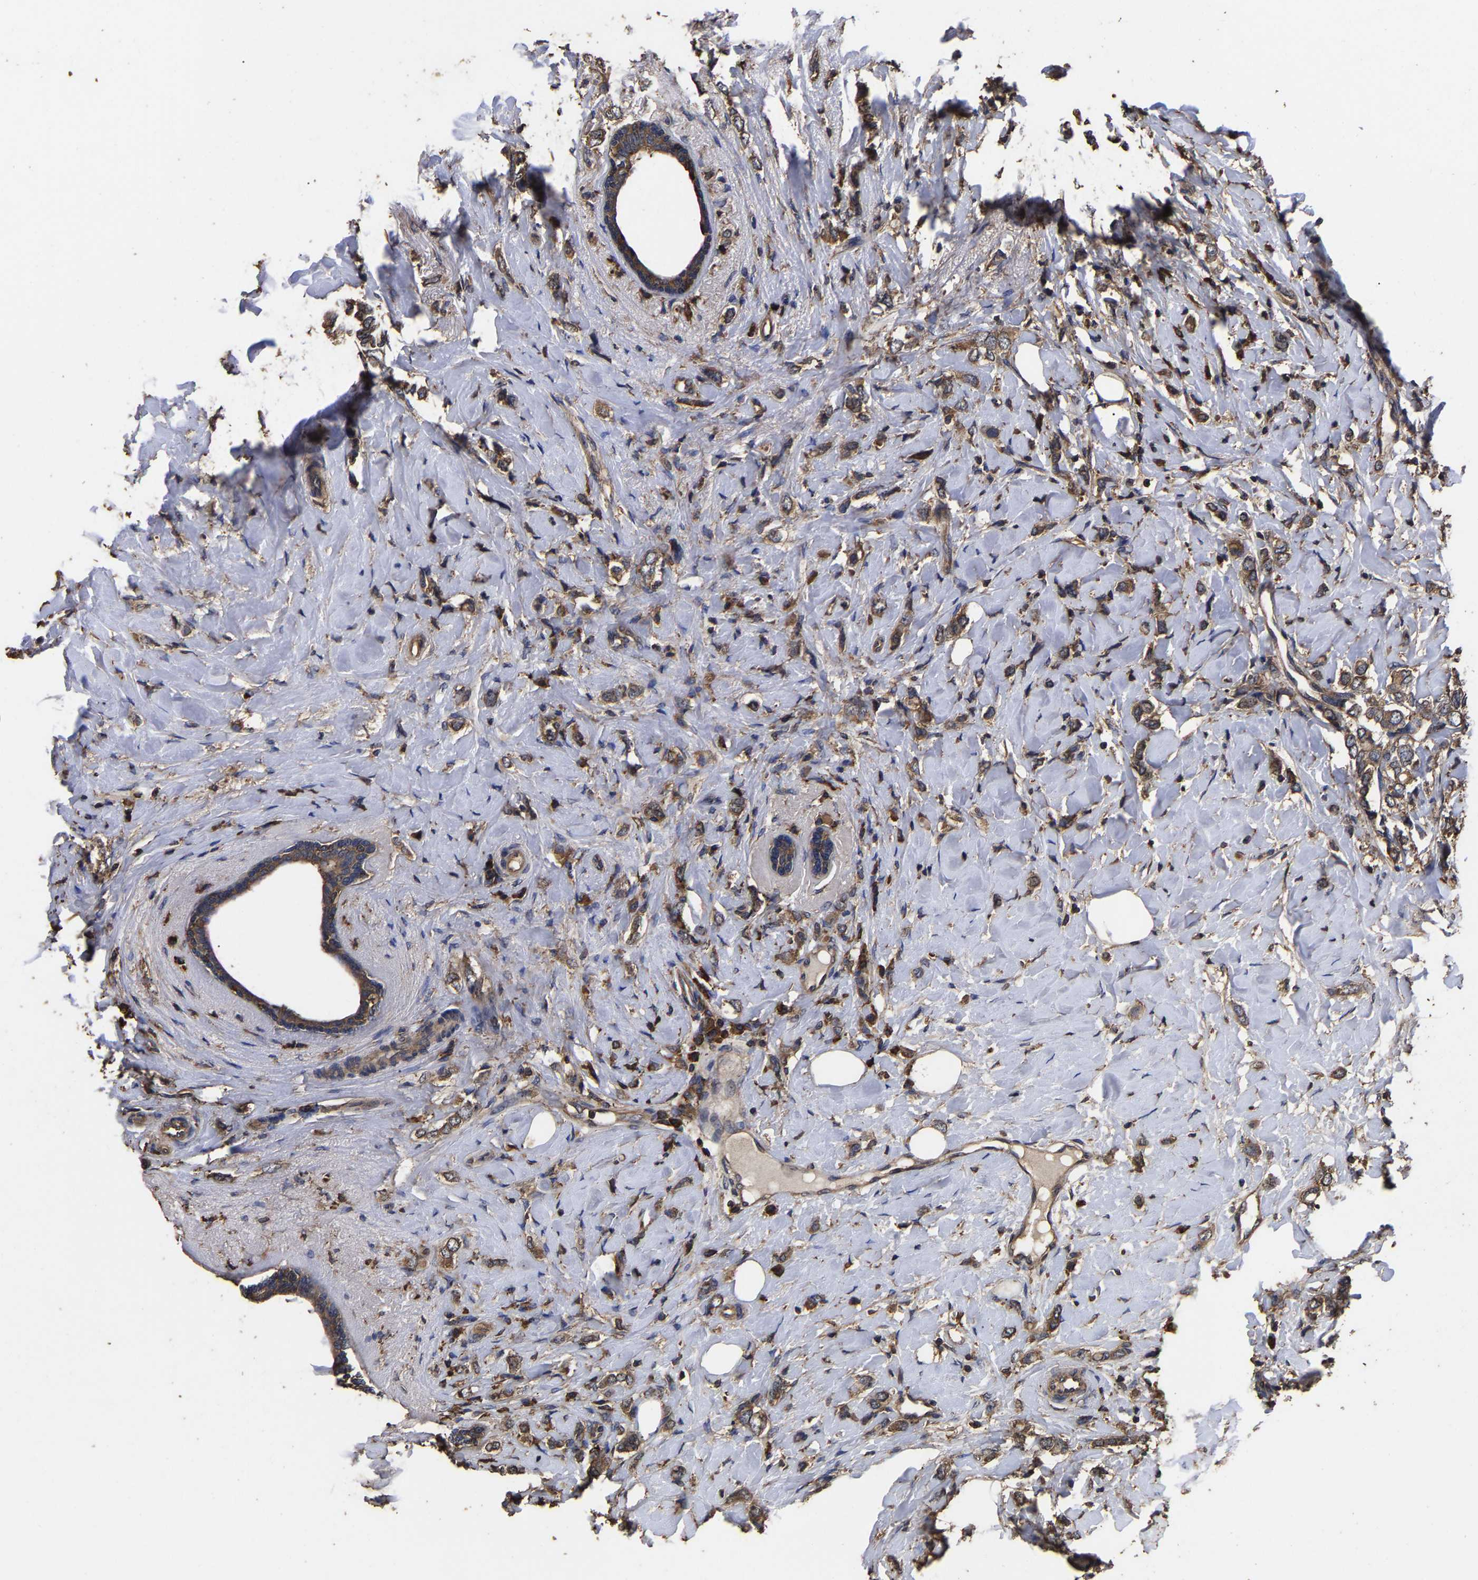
{"staining": {"intensity": "moderate", "quantity": ">75%", "location": "cytoplasmic/membranous"}, "tissue": "breast cancer", "cell_type": "Tumor cells", "image_type": "cancer", "snomed": [{"axis": "morphology", "description": "Normal tissue, NOS"}, {"axis": "morphology", "description": "Lobular carcinoma"}, {"axis": "topography", "description": "Breast"}], "caption": "Protein analysis of breast cancer (lobular carcinoma) tissue reveals moderate cytoplasmic/membranous positivity in about >75% of tumor cells.", "gene": "ITCH", "patient": {"sex": "female", "age": 47}}